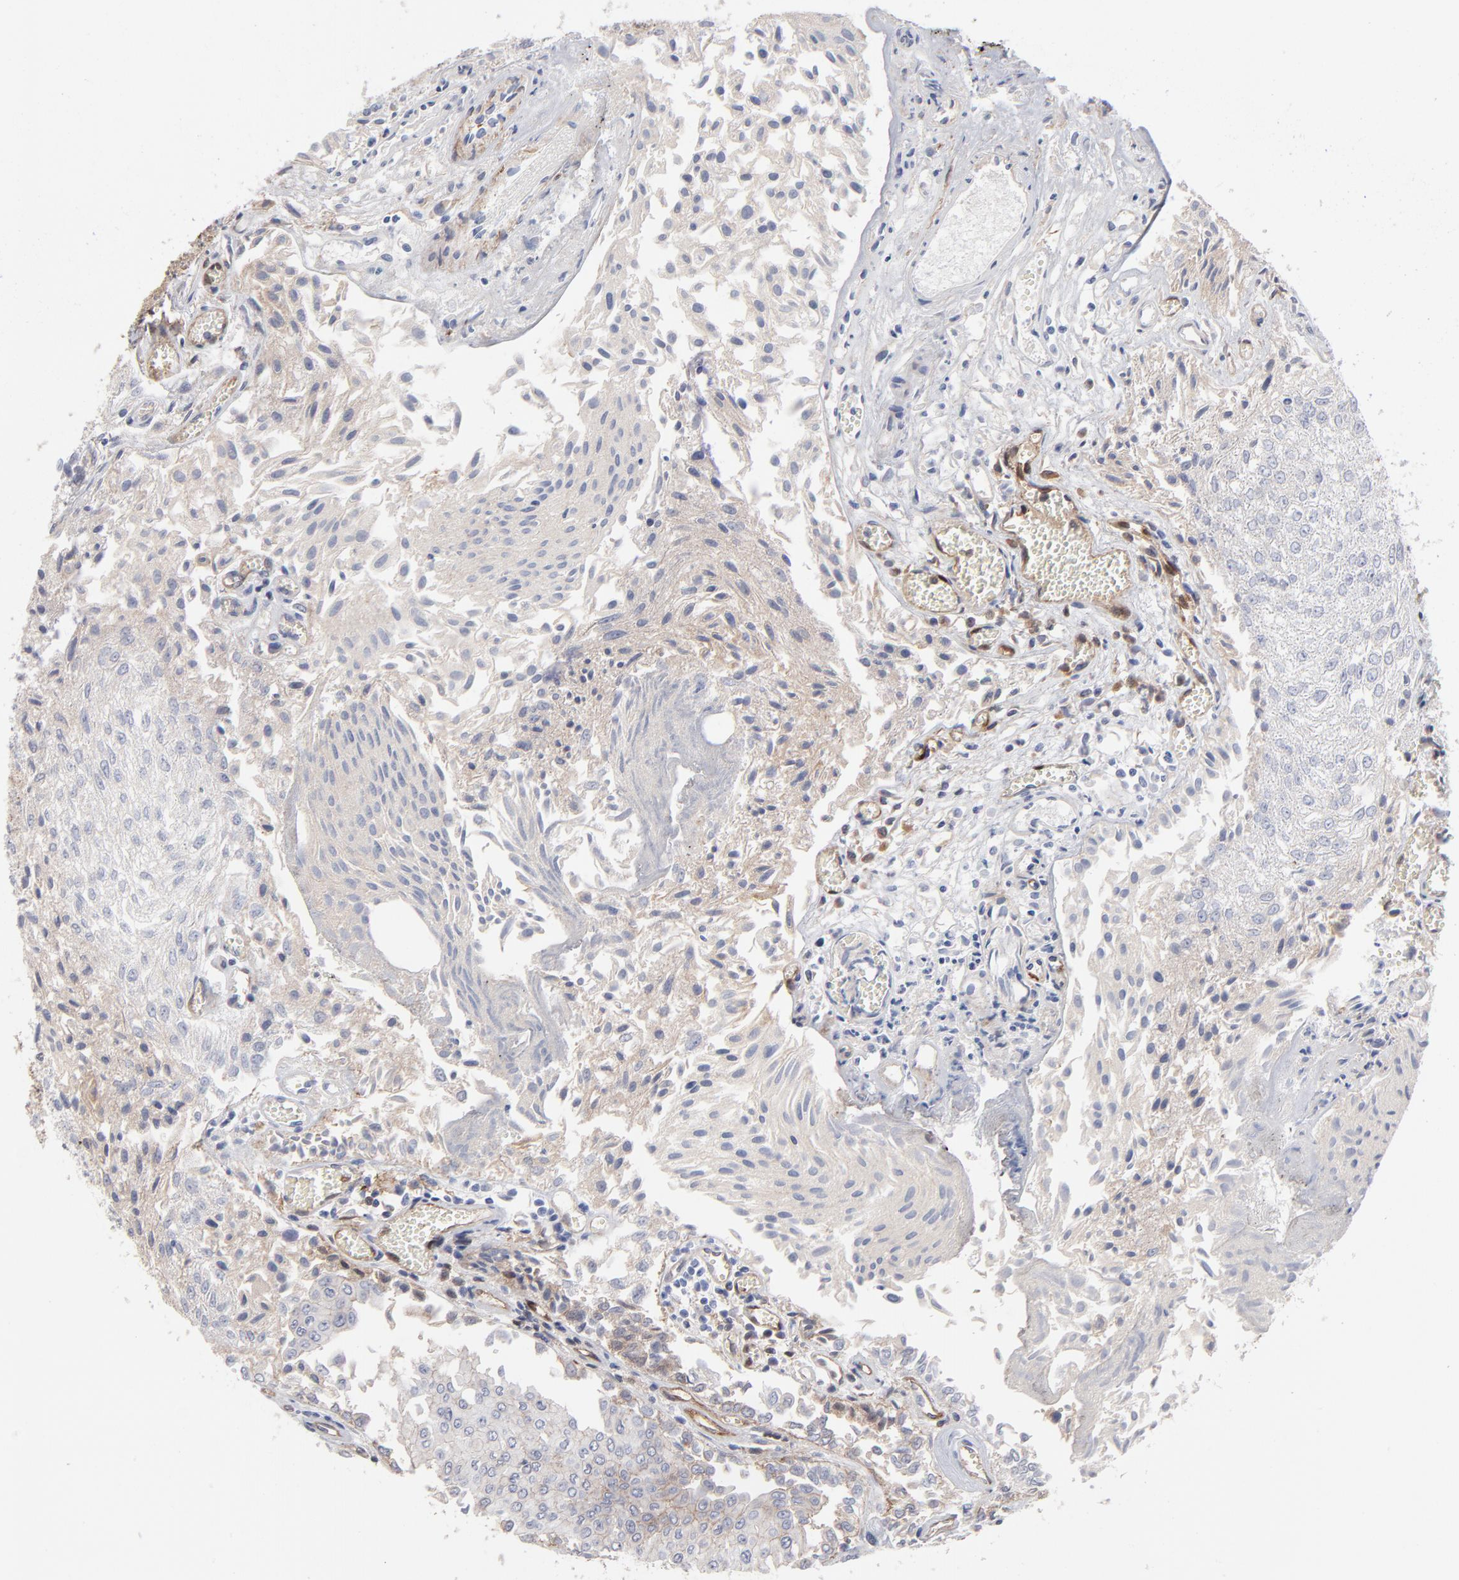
{"staining": {"intensity": "negative", "quantity": "none", "location": "none"}, "tissue": "urothelial cancer", "cell_type": "Tumor cells", "image_type": "cancer", "snomed": [{"axis": "morphology", "description": "Urothelial carcinoma, Low grade"}, {"axis": "topography", "description": "Urinary bladder"}], "caption": "Immunohistochemistry photomicrograph of human urothelial cancer stained for a protein (brown), which shows no staining in tumor cells.", "gene": "PXN", "patient": {"sex": "male", "age": 86}}